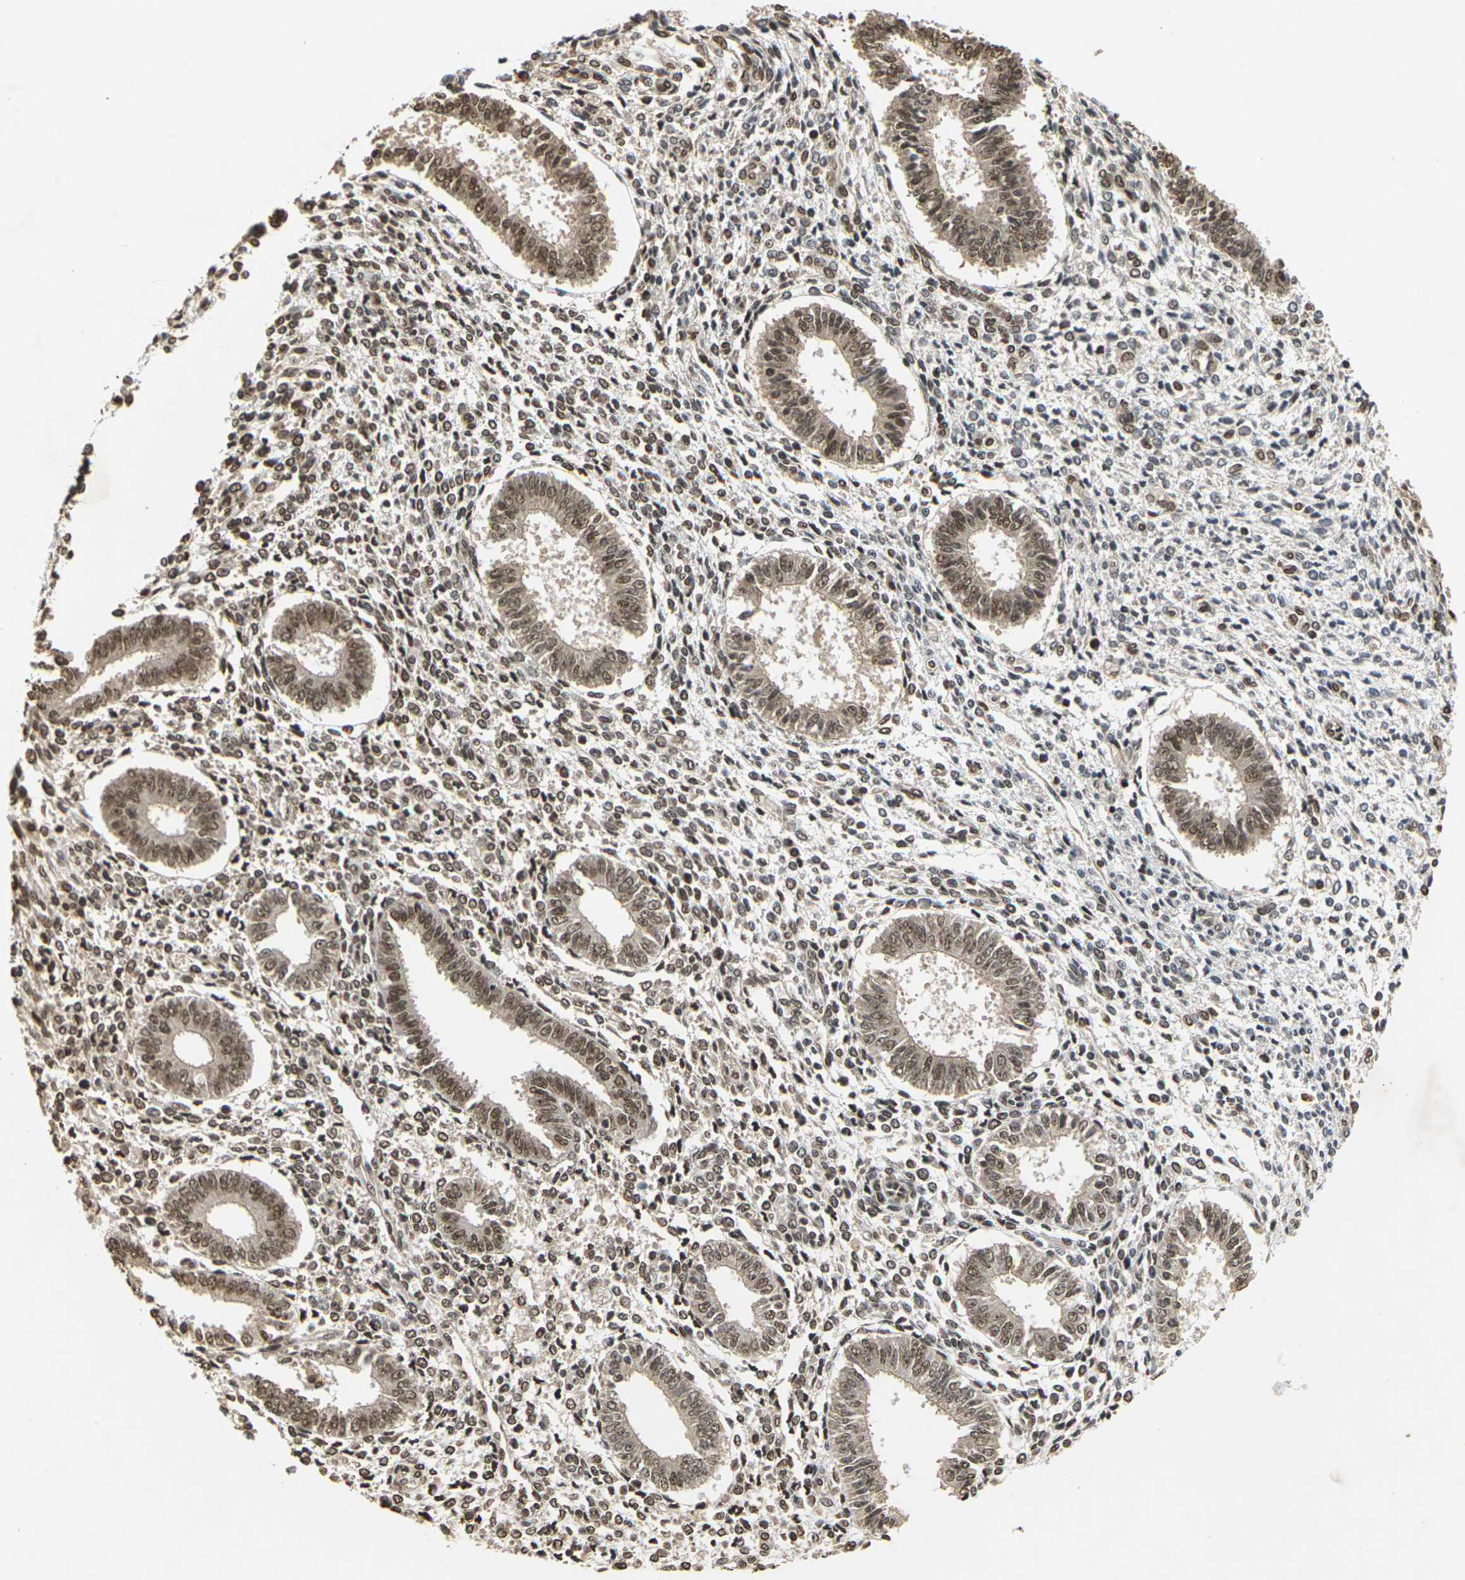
{"staining": {"intensity": "moderate", "quantity": "25%-75%", "location": "nuclear"}, "tissue": "endometrium", "cell_type": "Cells in endometrial stroma", "image_type": "normal", "snomed": [{"axis": "morphology", "description": "Normal tissue, NOS"}, {"axis": "topography", "description": "Endometrium"}], "caption": "High-power microscopy captured an immunohistochemistry image of normal endometrium, revealing moderate nuclear expression in about 25%-75% of cells in endometrial stroma.", "gene": "NELFA", "patient": {"sex": "female", "age": 35}}